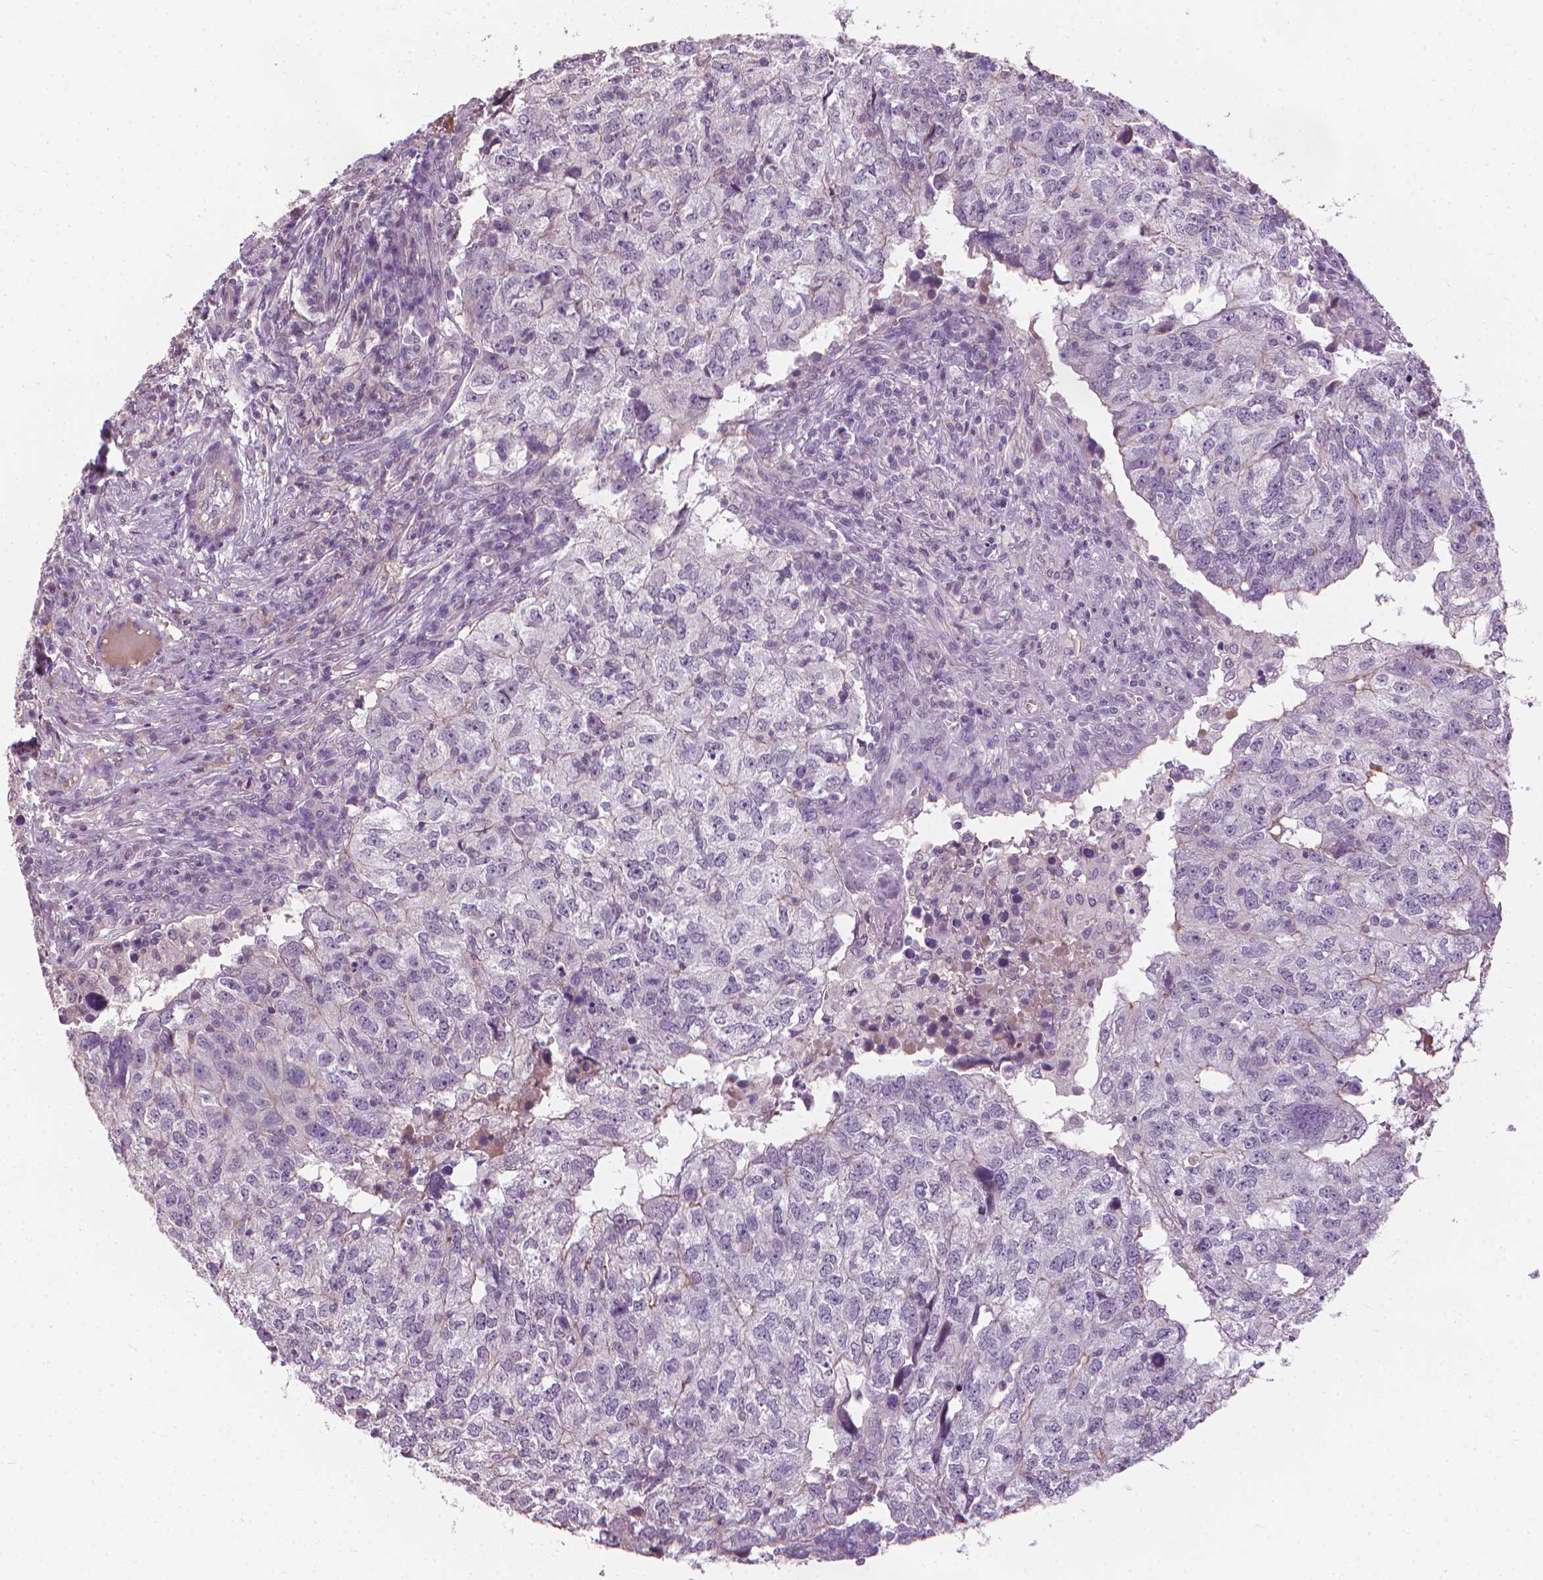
{"staining": {"intensity": "negative", "quantity": "none", "location": "none"}, "tissue": "breast cancer", "cell_type": "Tumor cells", "image_type": "cancer", "snomed": [{"axis": "morphology", "description": "Duct carcinoma"}, {"axis": "topography", "description": "Breast"}], "caption": "Tumor cells show no significant protein expression in breast cancer (intraductal carcinoma).", "gene": "SAXO2", "patient": {"sex": "female", "age": 30}}